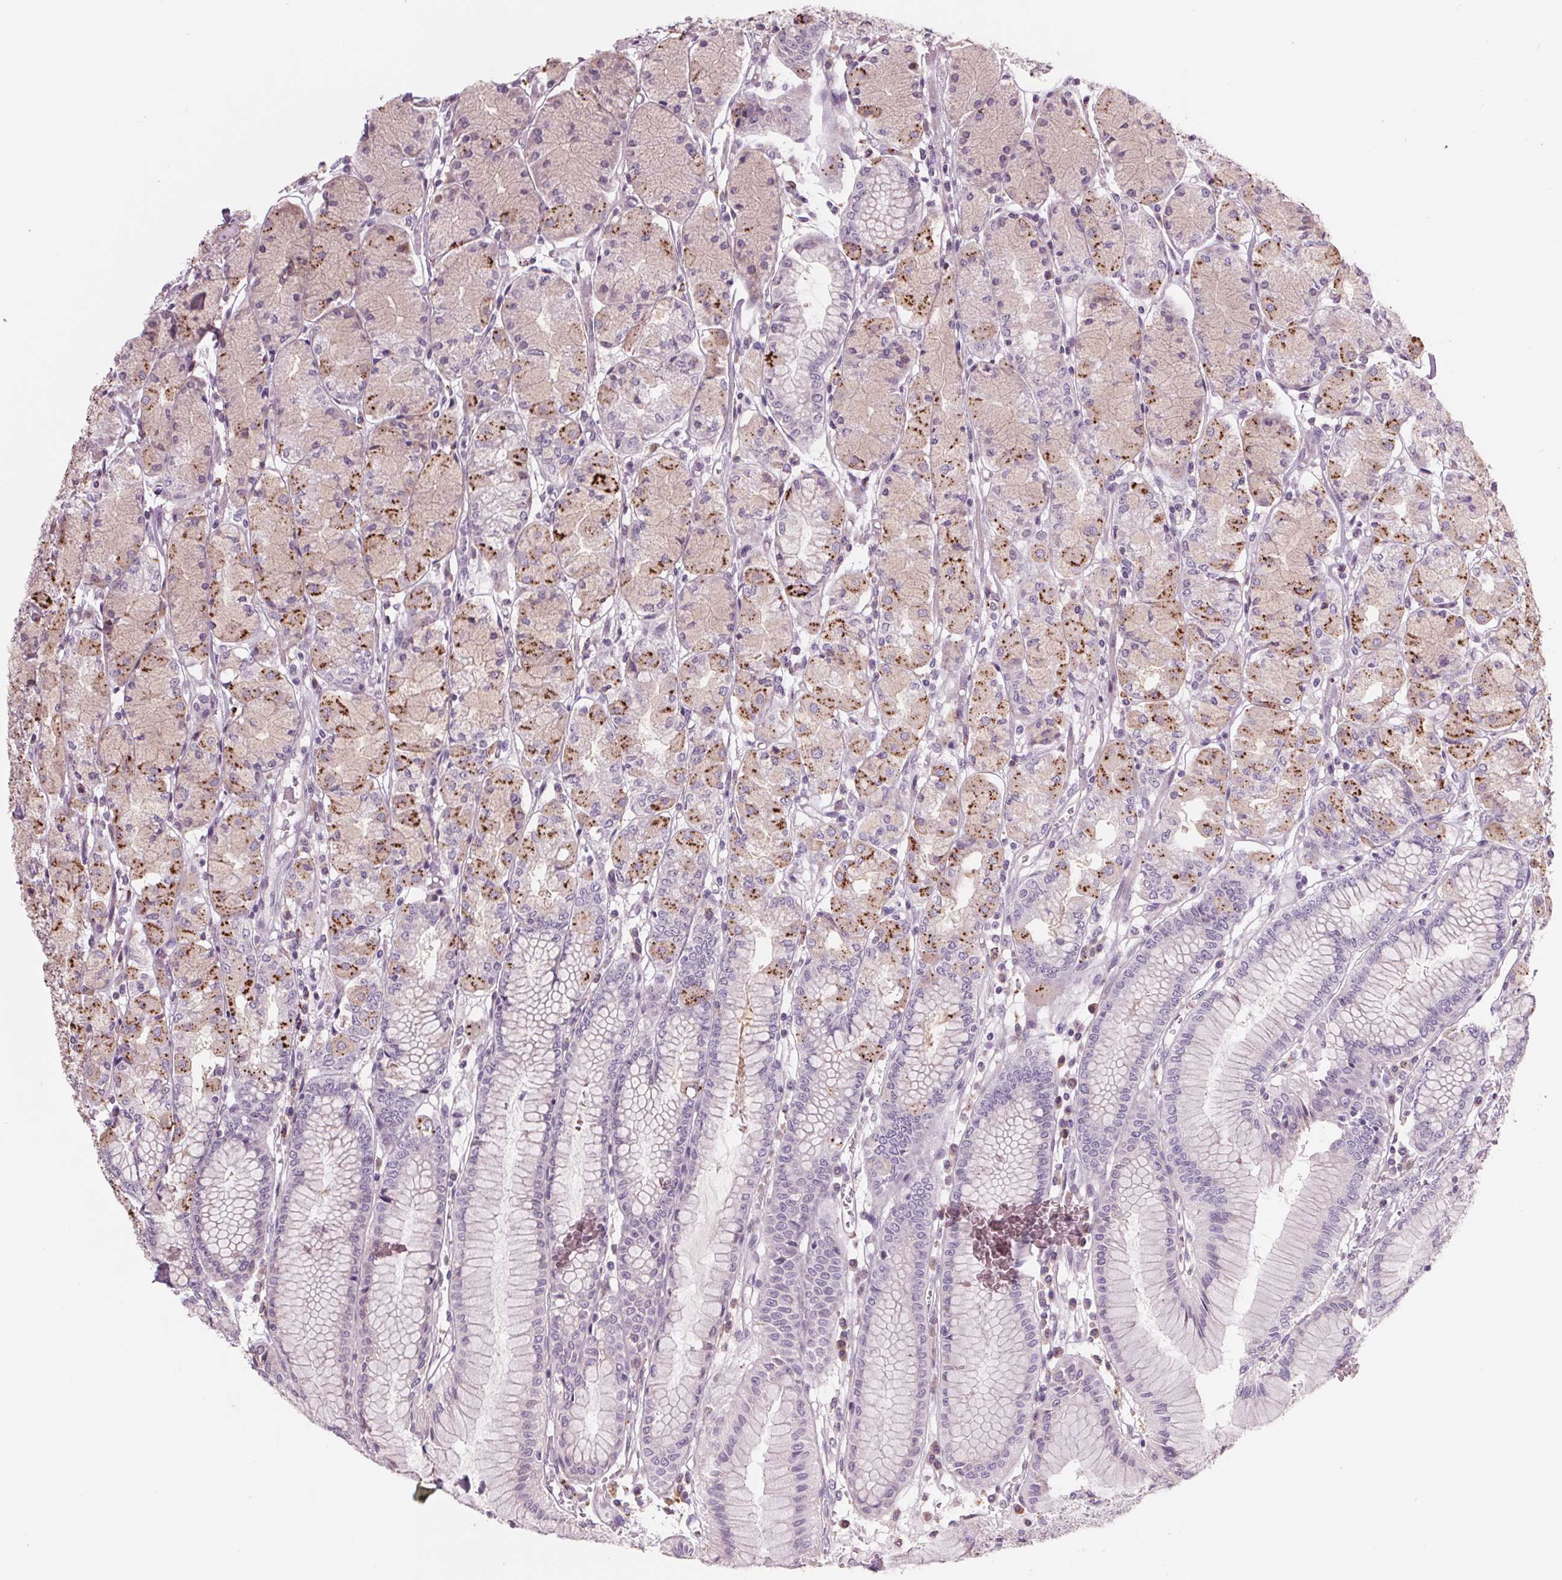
{"staining": {"intensity": "moderate", "quantity": "<25%", "location": "cytoplasmic/membranous"}, "tissue": "stomach", "cell_type": "Glandular cells", "image_type": "normal", "snomed": [{"axis": "morphology", "description": "Normal tissue, NOS"}, {"axis": "topography", "description": "Stomach, upper"}], "caption": "Protein expression analysis of normal human stomach reveals moderate cytoplasmic/membranous expression in about <25% of glandular cells.", "gene": "SAMD5", "patient": {"sex": "male", "age": 69}}